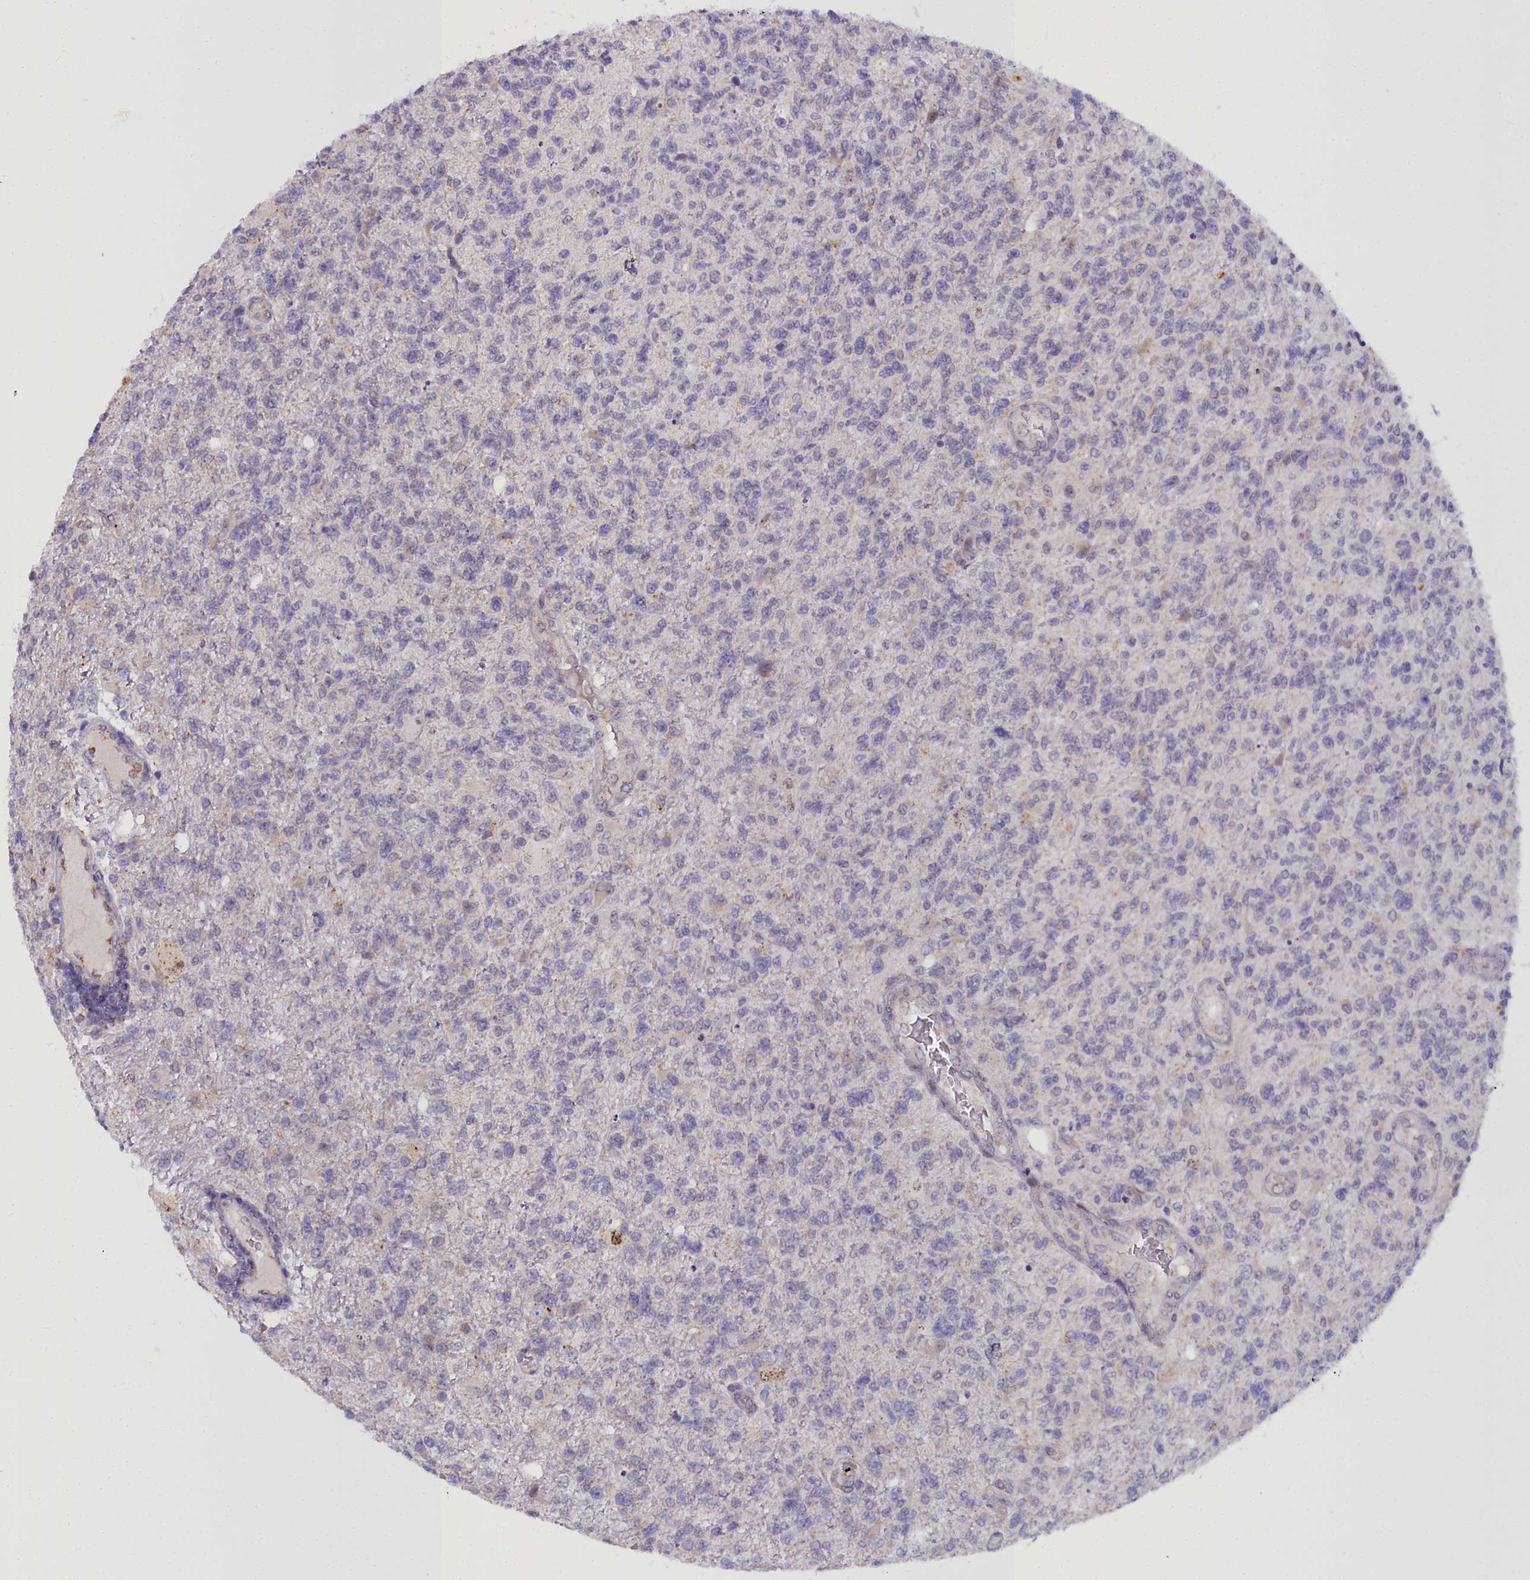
{"staining": {"intensity": "negative", "quantity": "none", "location": "none"}, "tissue": "glioma", "cell_type": "Tumor cells", "image_type": "cancer", "snomed": [{"axis": "morphology", "description": "Glioma, malignant, High grade"}, {"axis": "topography", "description": "Brain"}], "caption": "The IHC photomicrograph has no significant staining in tumor cells of glioma tissue.", "gene": "WDPCP", "patient": {"sex": "male", "age": 56}}